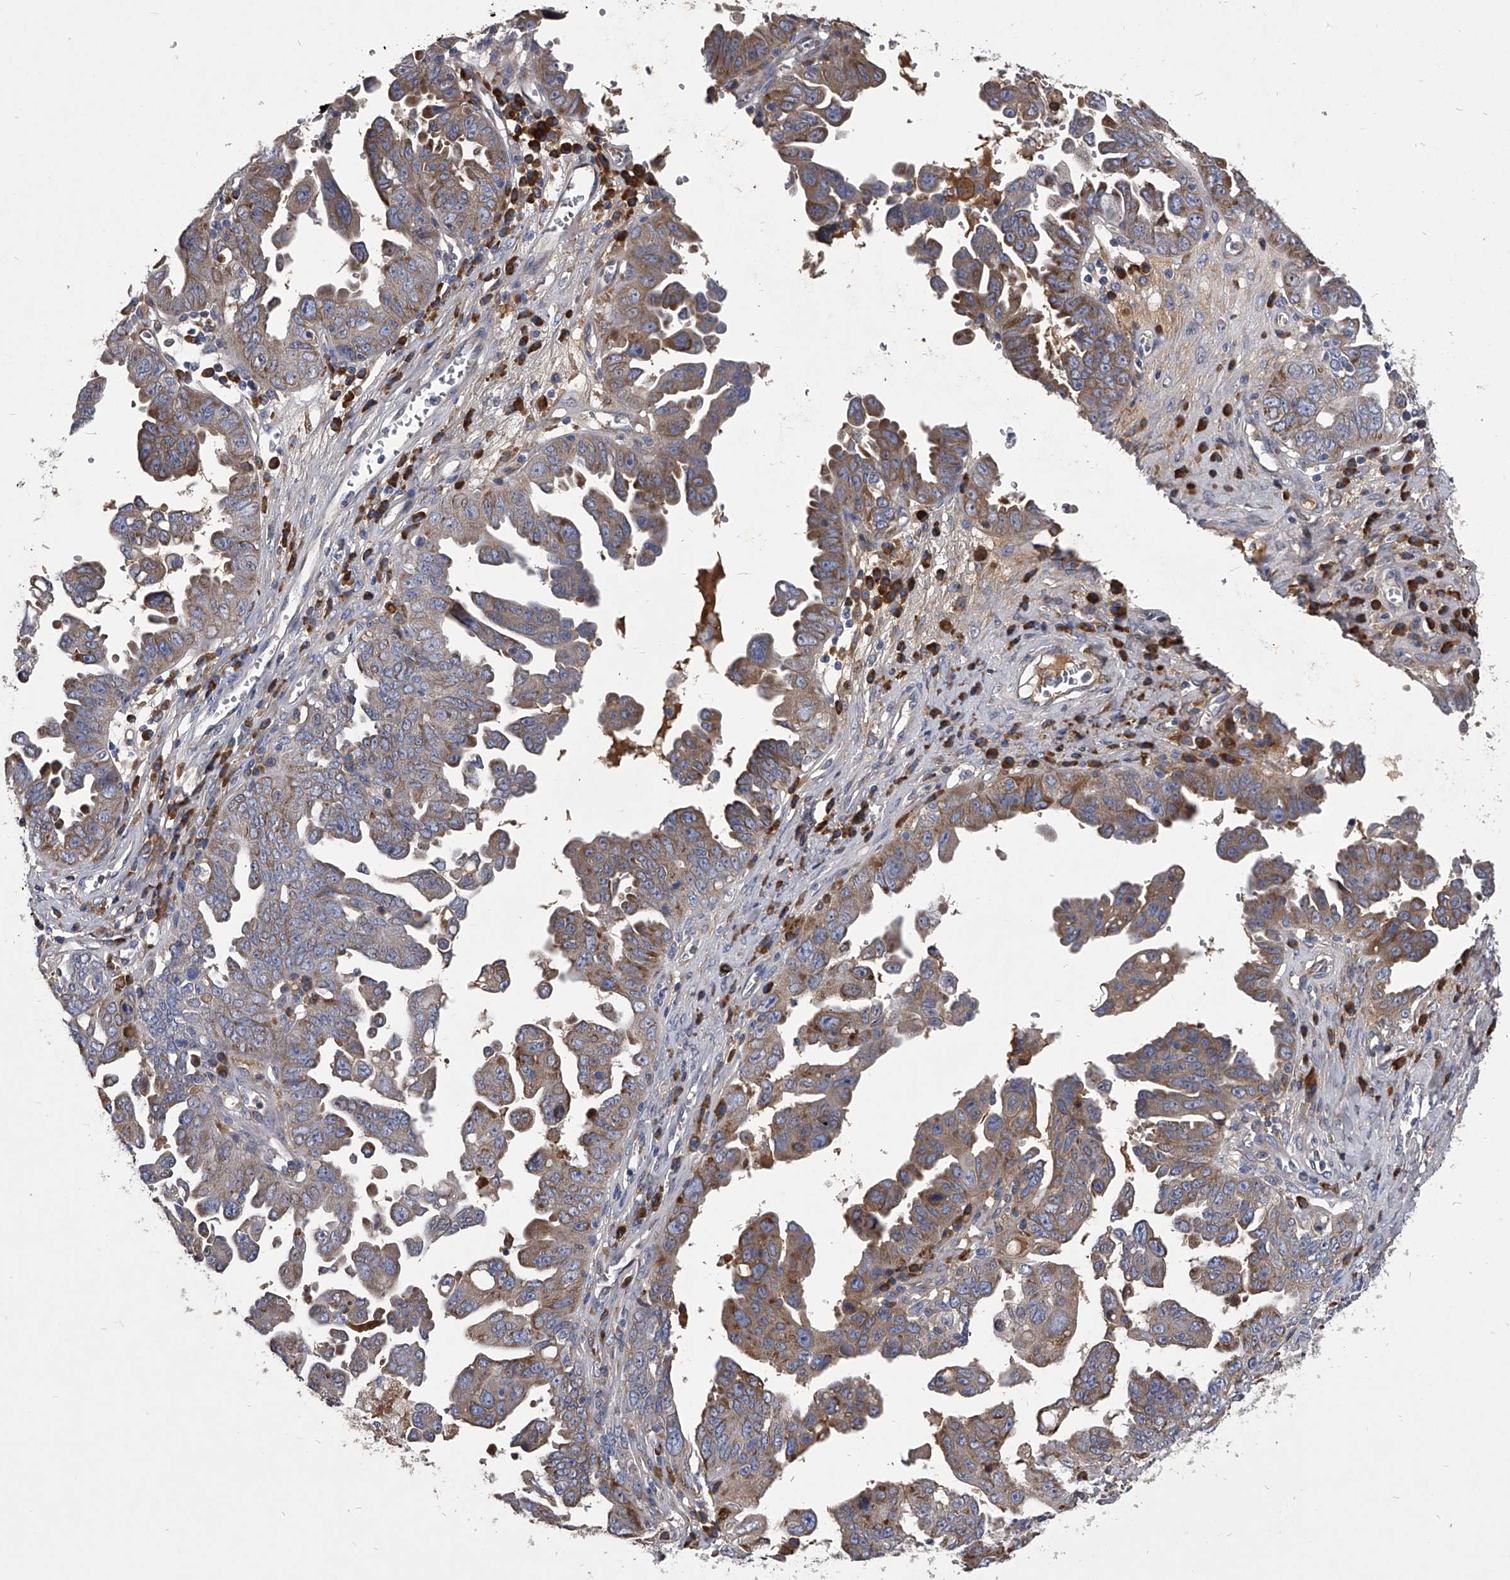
{"staining": {"intensity": "weak", "quantity": "25%-75%", "location": "cytoplasmic/membranous"}, "tissue": "ovarian cancer", "cell_type": "Tumor cells", "image_type": "cancer", "snomed": [{"axis": "morphology", "description": "Carcinoma, endometroid"}, {"axis": "topography", "description": "Ovary"}], "caption": "The histopathology image shows immunohistochemical staining of ovarian endometroid carcinoma. There is weak cytoplasmic/membranous positivity is appreciated in approximately 25%-75% of tumor cells. The protein is stained brown, and the nuclei are stained in blue (DAB IHC with brightfield microscopy, high magnification).", "gene": "CCR4", "patient": {"sex": "female", "age": 62}}